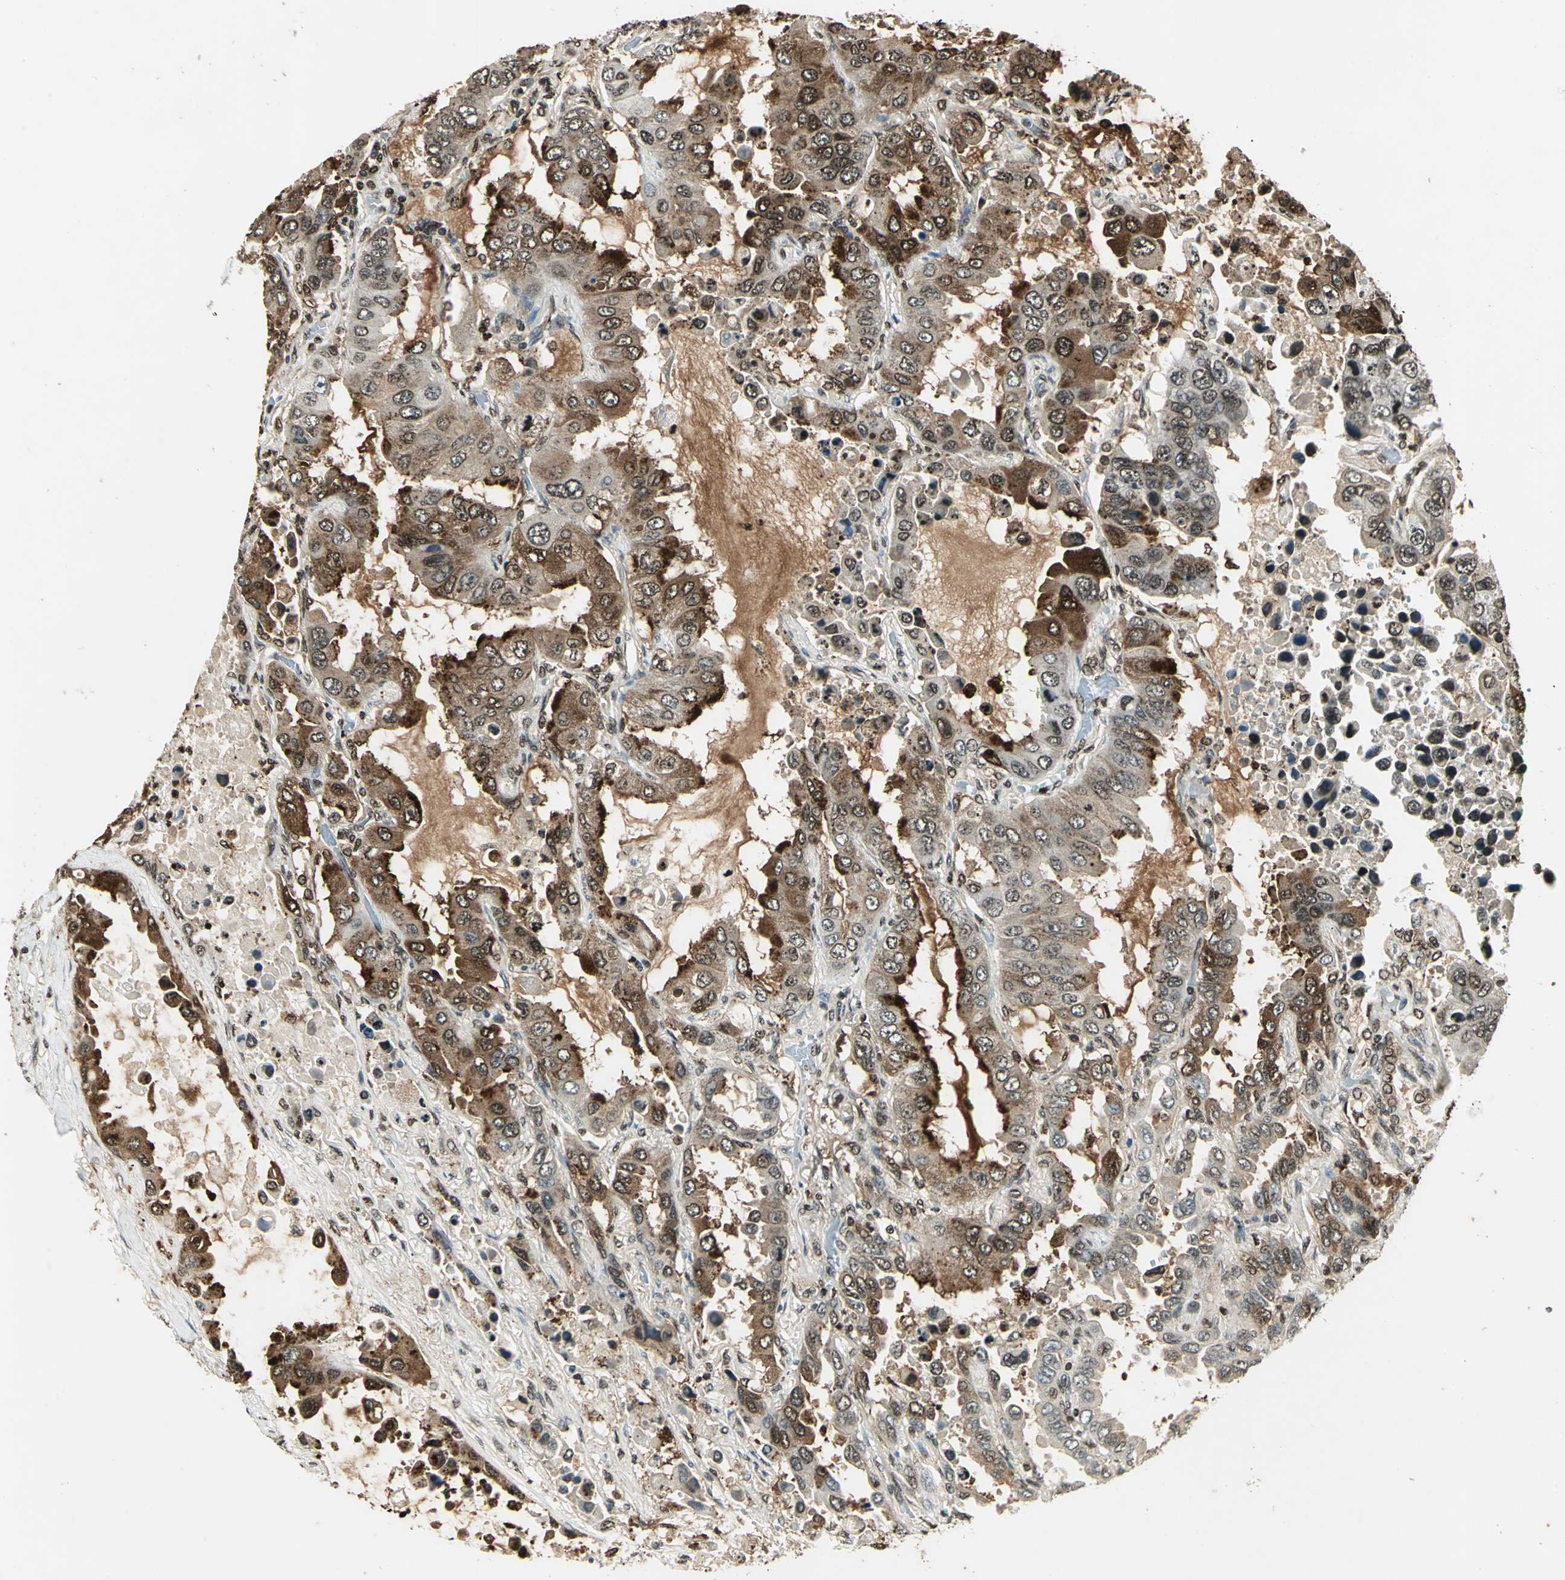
{"staining": {"intensity": "strong", "quantity": ">75%", "location": "cytoplasmic/membranous,nuclear"}, "tissue": "lung cancer", "cell_type": "Tumor cells", "image_type": "cancer", "snomed": [{"axis": "morphology", "description": "Adenocarcinoma, NOS"}, {"axis": "topography", "description": "Lung"}], "caption": "The micrograph reveals staining of lung cancer (adenocarcinoma), revealing strong cytoplasmic/membranous and nuclear protein positivity (brown color) within tumor cells.", "gene": "LGALS3", "patient": {"sex": "male", "age": 64}}